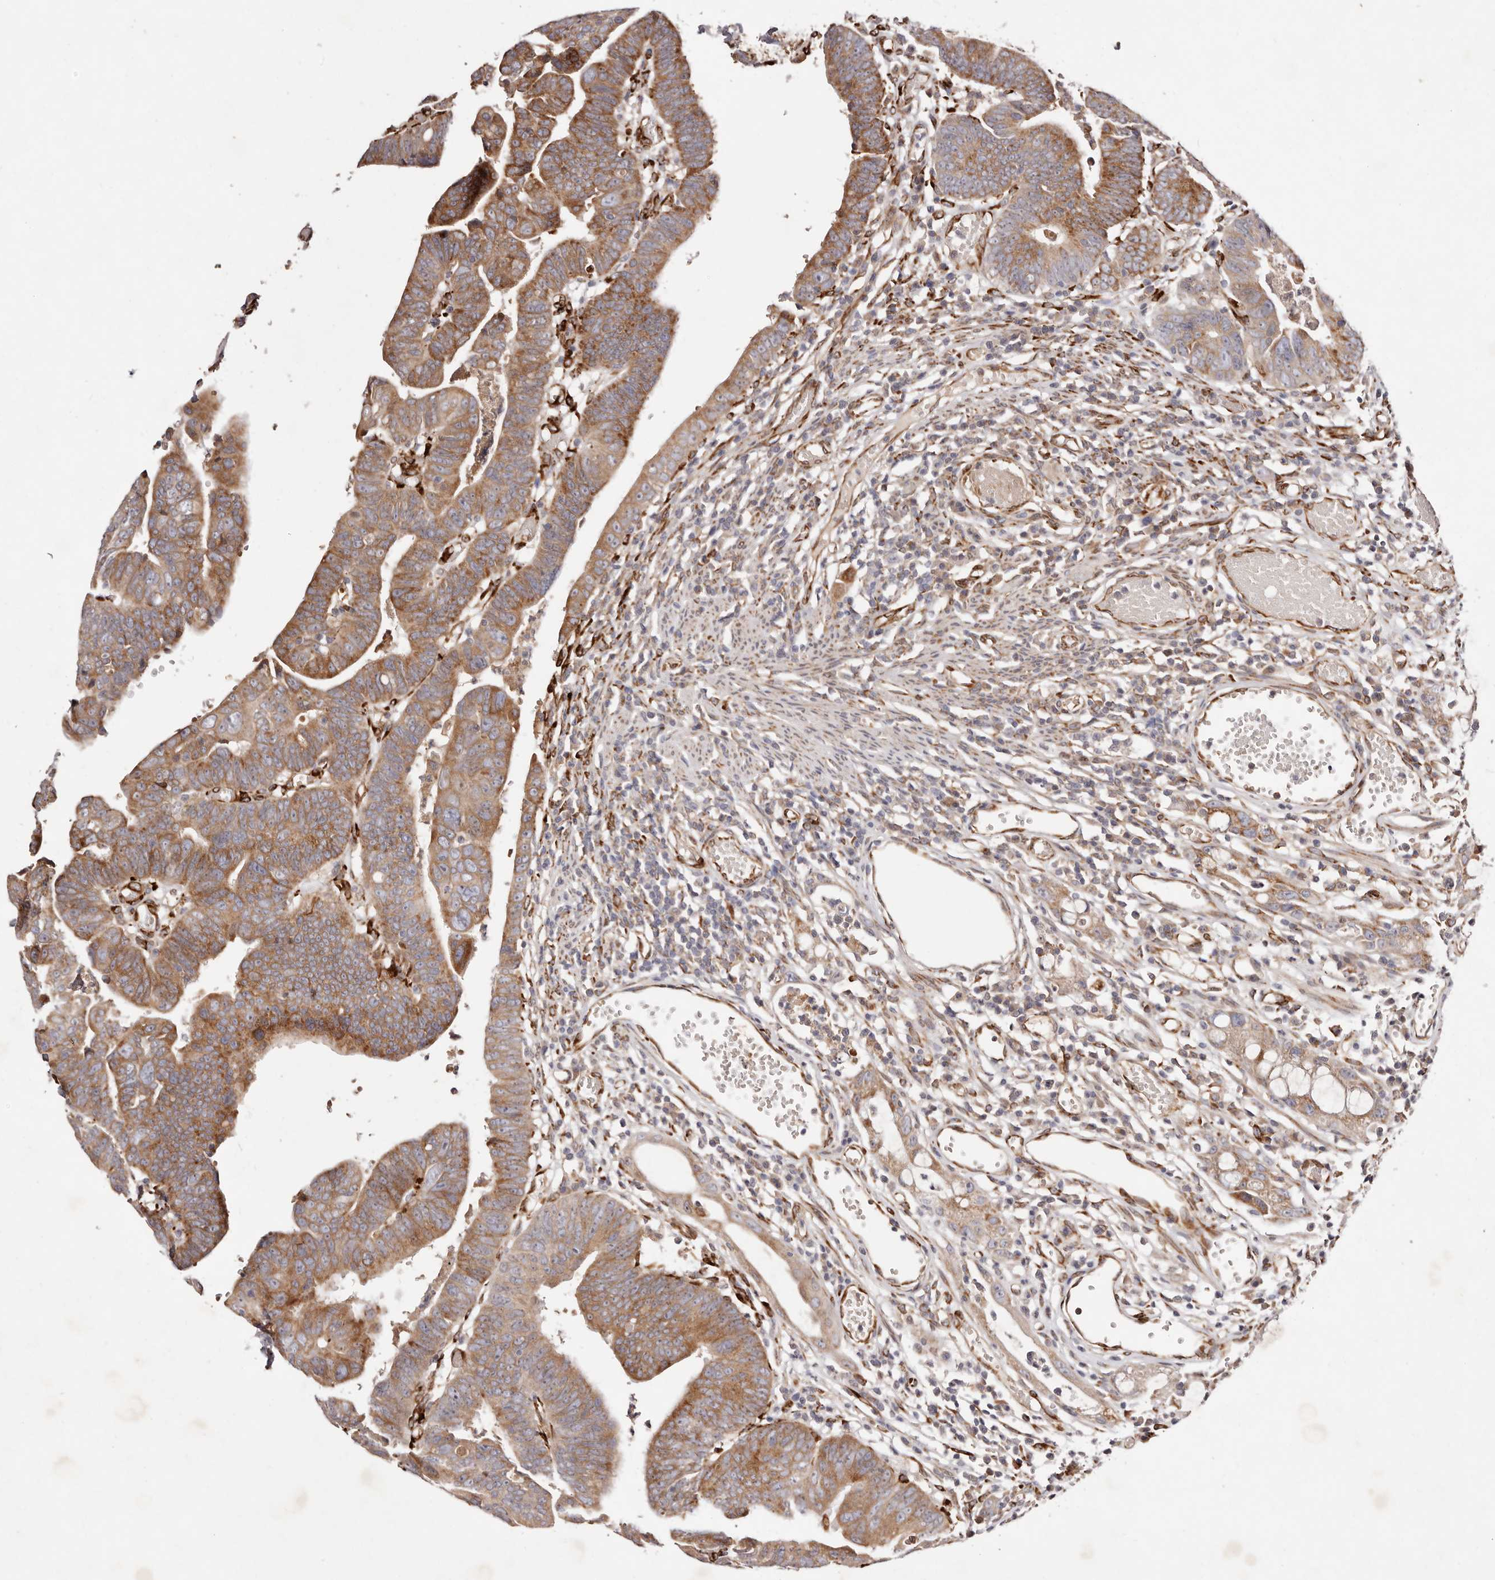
{"staining": {"intensity": "moderate", "quantity": ">75%", "location": "cytoplasmic/membranous"}, "tissue": "colorectal cancer", "cell_type": "Tumor cells", "image_type": "cancer", "snomed": [{"axis": "morphology", "description": "Adenocarcinoma, NOS"}, {"axis": "topography", "description": "Rectum"}], "caption": "Human colorectal cancer (adenocarcinoma) stained with a brown dye exhibits moderate cytoplasmic/membranous positive expression in approximately >75% of tumor cells.", "gene": "SERPINH1", "patient": {"sex": "female", "age": 65}}